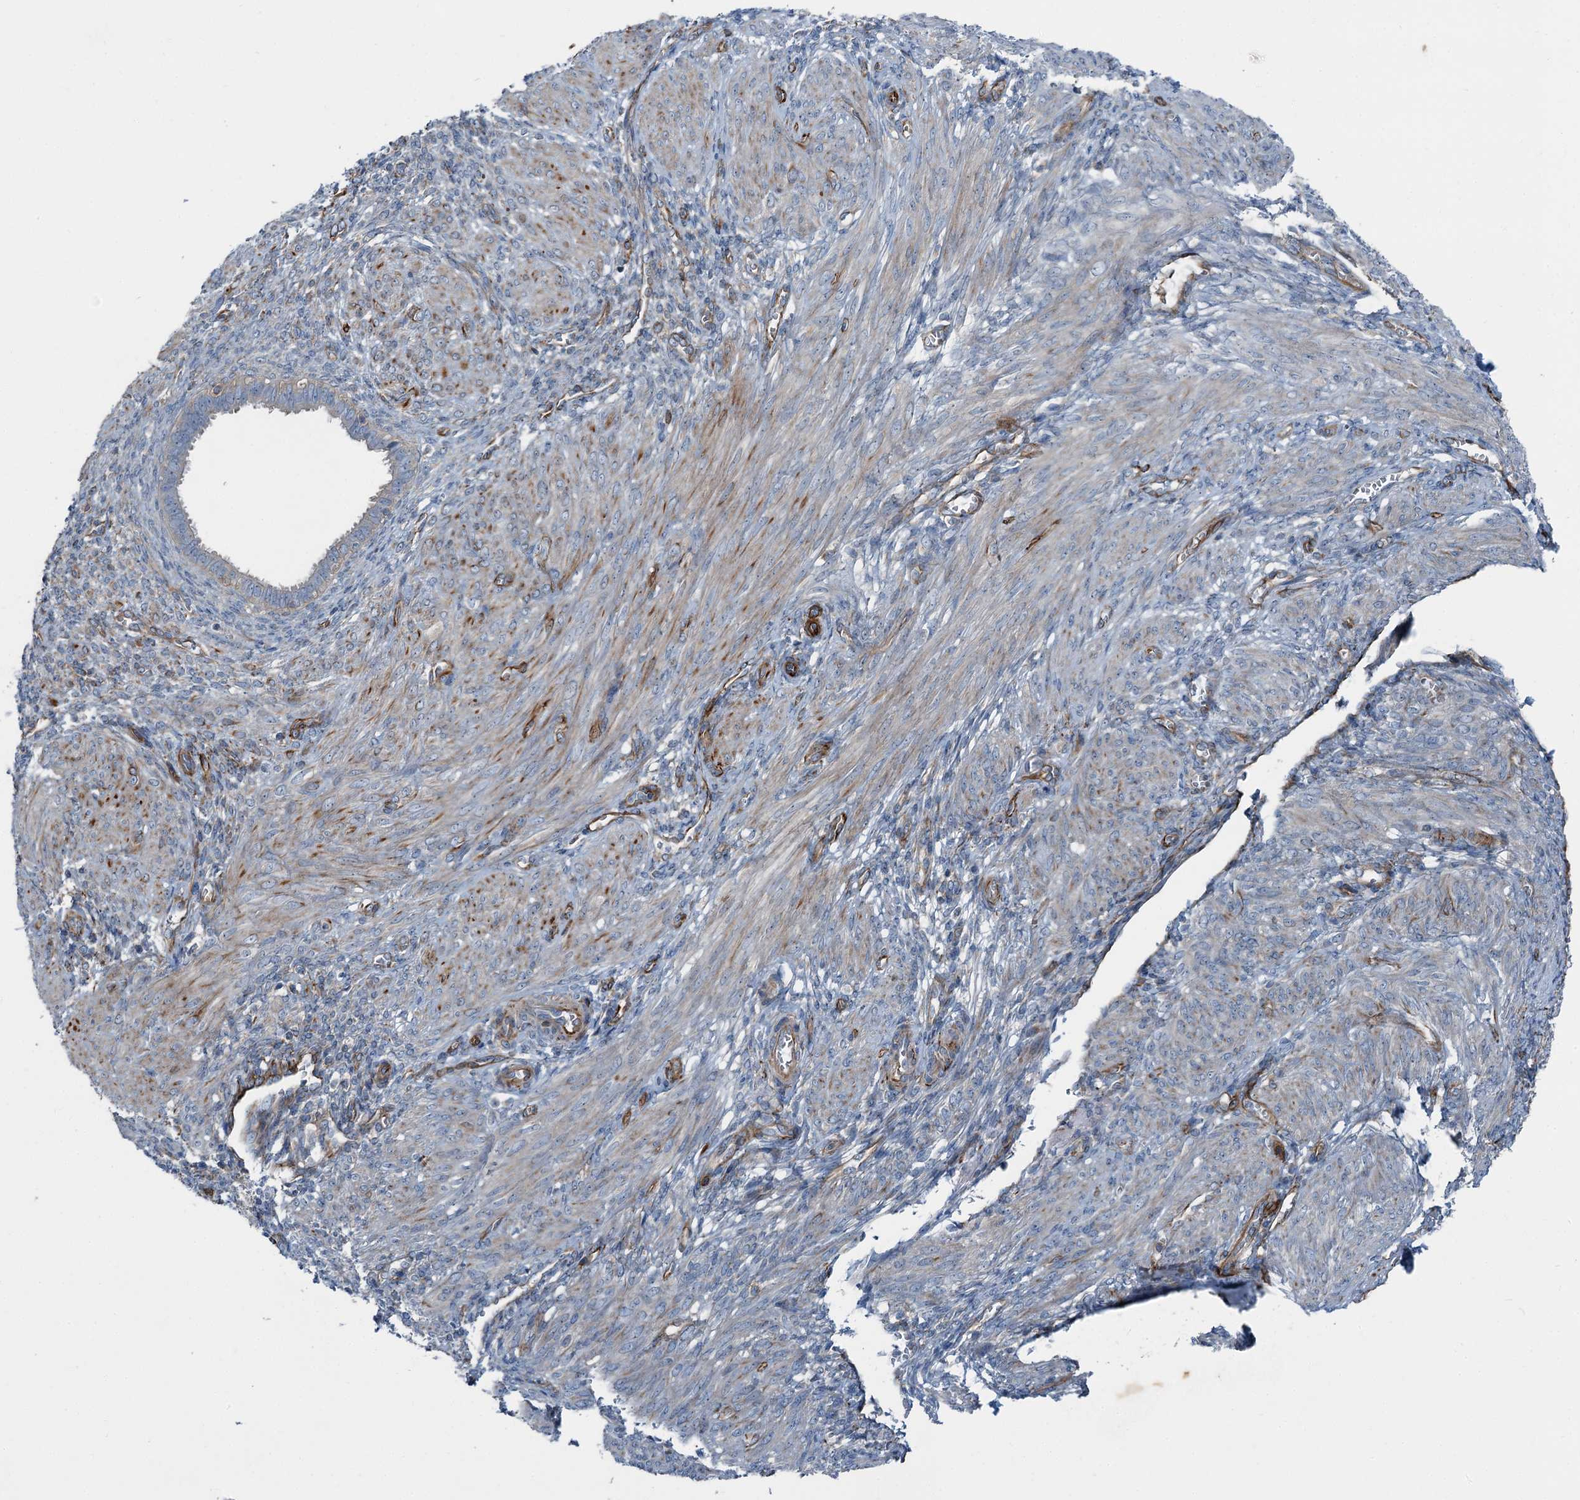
{"staining": {"intensity": "weak", "quantity": "25%-75%", "location": "cytoplasmic/membranous"}, "tissue": "smooth muscle", "cell_type": "Smooth muscle cells", "image_type": "normal", "snomed": [{"axis": "morphology", "description": "Normal tissue, NOS"}, {"axis": "topography", "description": "Smooth muscle"}], "caption": "Normal smooth muscle displays weak cytoplasmic/membranous expression in approximately 25%-75% of smooth muscle cells, visualized by immunohistochemistry.", "gene": "AXL", "patient": {"sex": "female", "age": 39}}